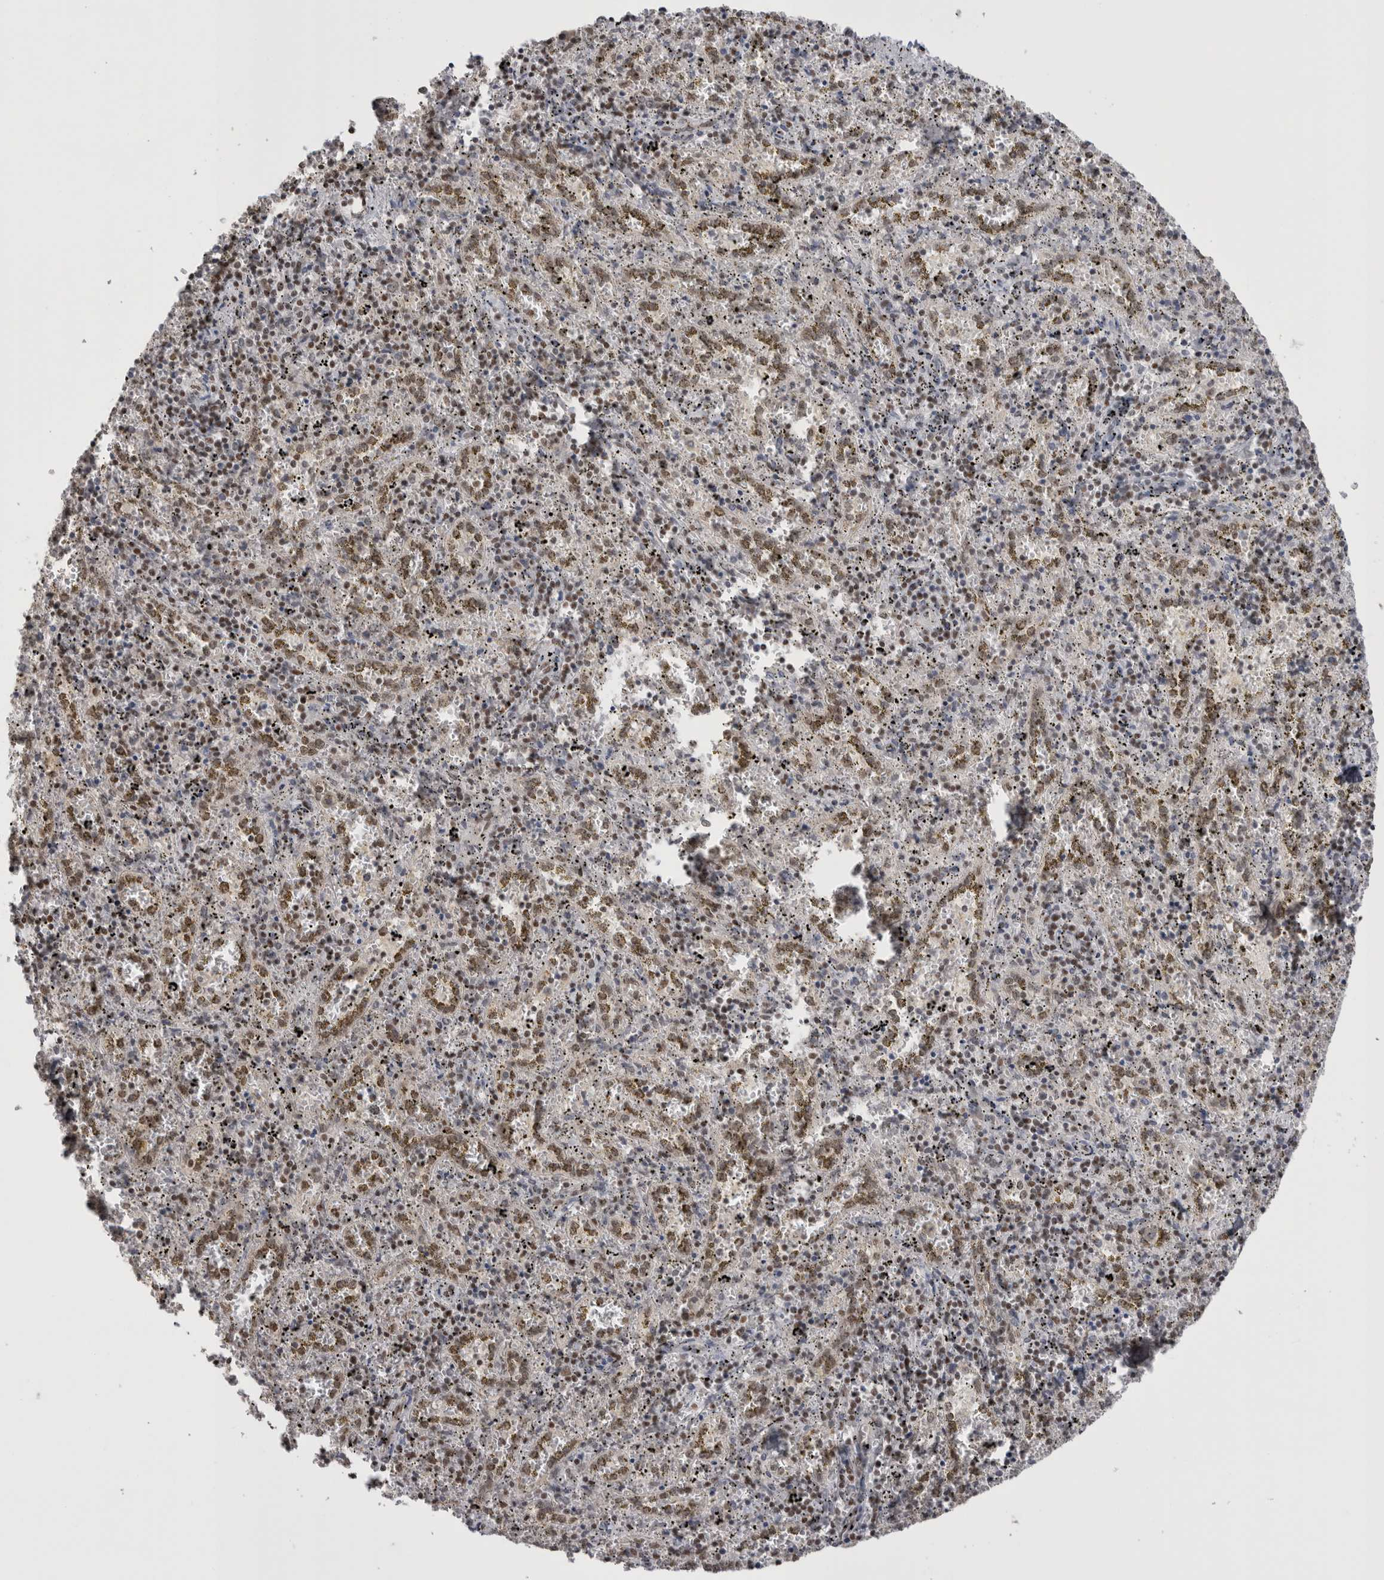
{"staining": {"intensity": "weak", "quantity": "25%-75%", "location": "nuclear"}, "tissue": "spleen", "cell_type": "Cells in red pulp", "image_type": "normal", "snomed": [{"axis": "morphology", "description": "Normal tissue, NOS"}, {"axis": "topography", "description": "Spleen"}], "caption": "Immunohistochemistry (IHC) image of normal spleen: spleen stained using IHC exhibits low levels of weak protein expression localized specifically in the nuclear of cells in red pulp, appearing as a nuclear brown color.", "gene": "DAXX", "patient": {"sex": "male", "age": 11}}